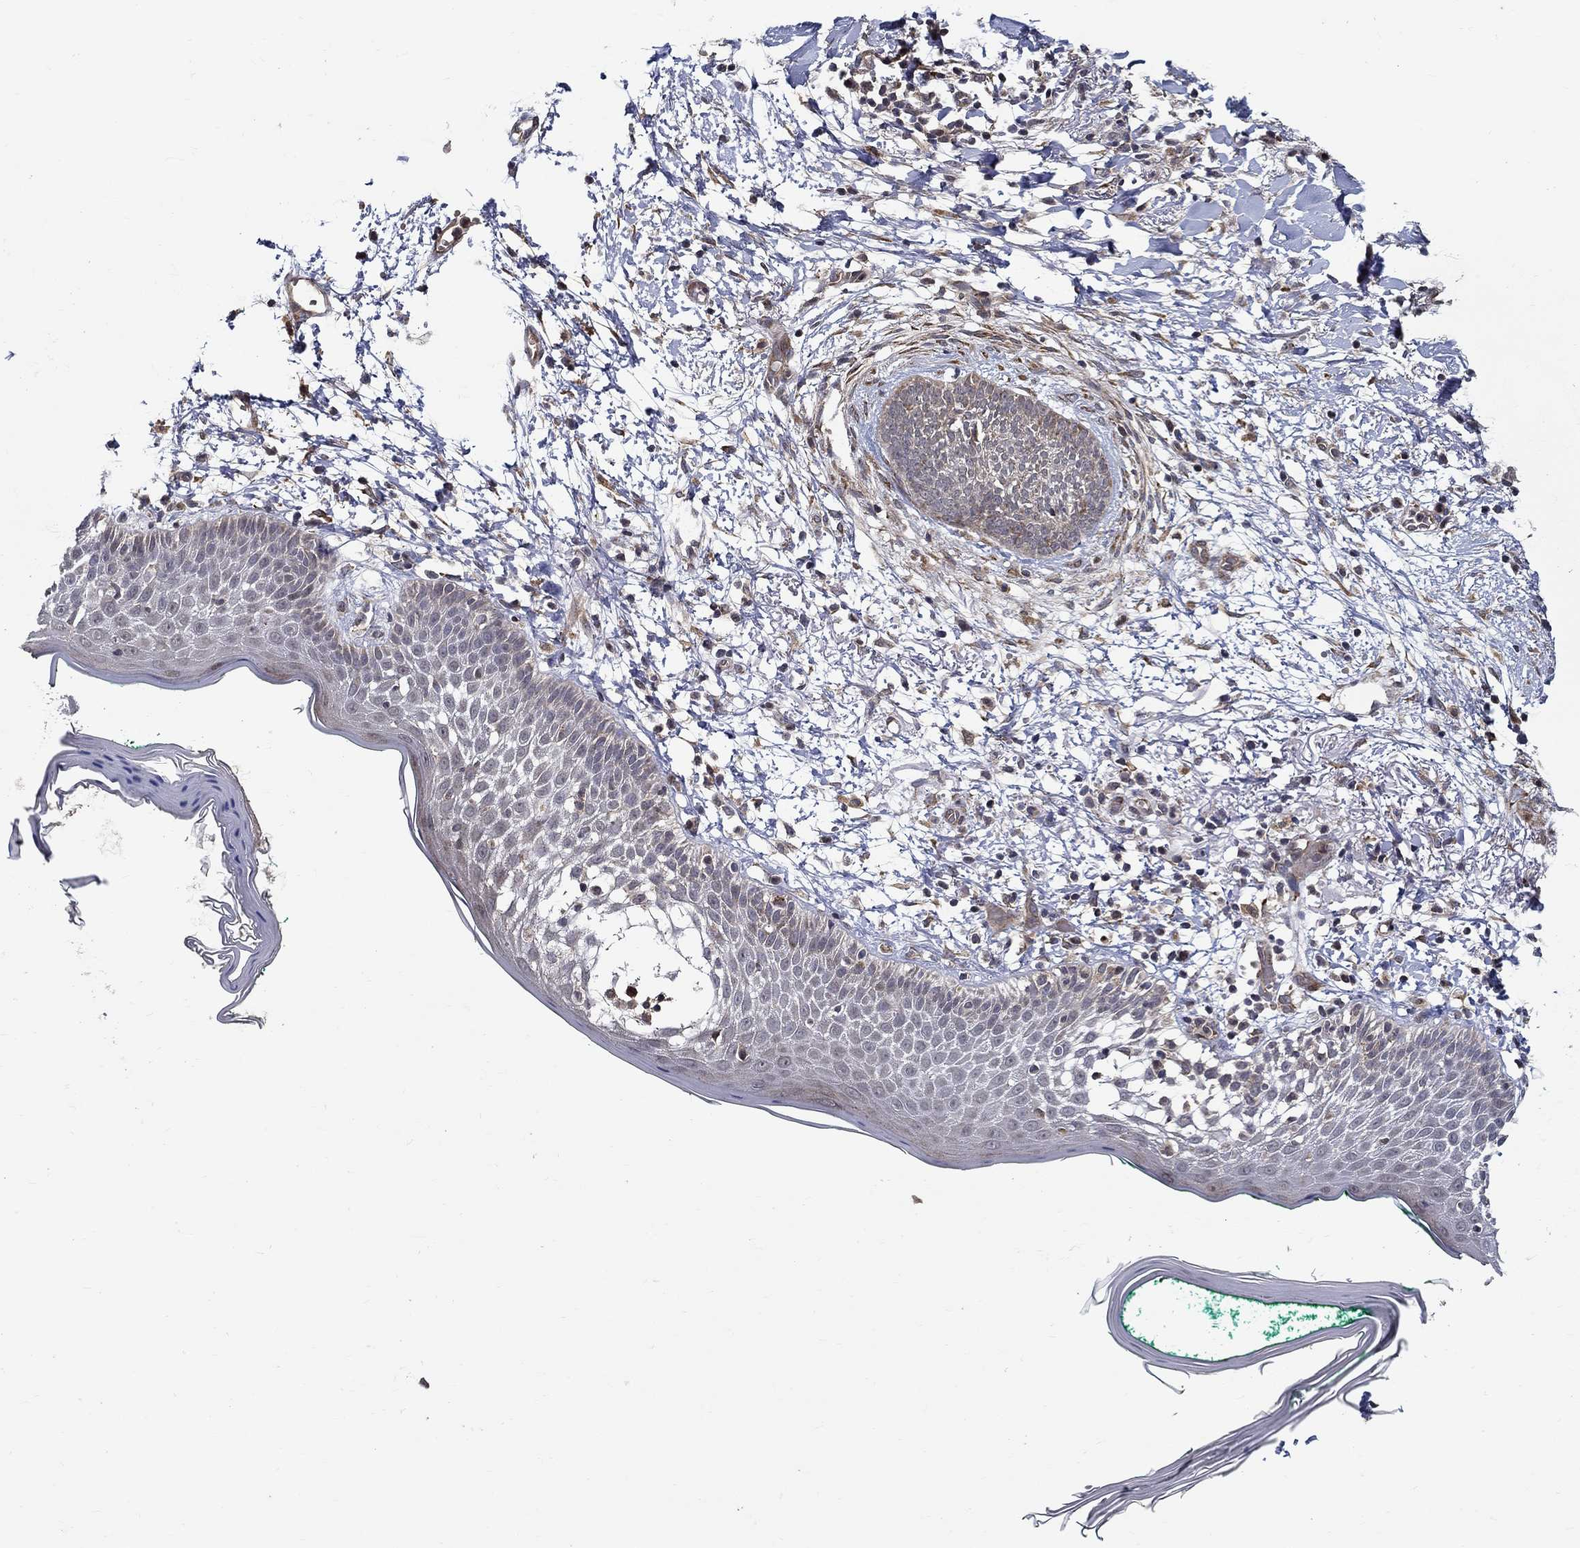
{"staining": {"intensity": "weak", "quantity": "<25%", "location": "cytoplasmic/membranous"}, "tissue": "skin cancer", "cell_type": "Tumor cells", "image_type": "cancer", "snomed": [{"axis": "morphology", "description": "Normal tissue, NOS"}, {"axis": "morphology", "description": "Basal cell carcinoma"}, {"axis": "topography", "description": "Skin"}], "caption": "This is an immunohistochemistry histopathology image of basal cell carcinoma (skin). There is no expression in tumor cells.", "gene": "ZNF594", "patient": {"sex": "male", "age": 84}}